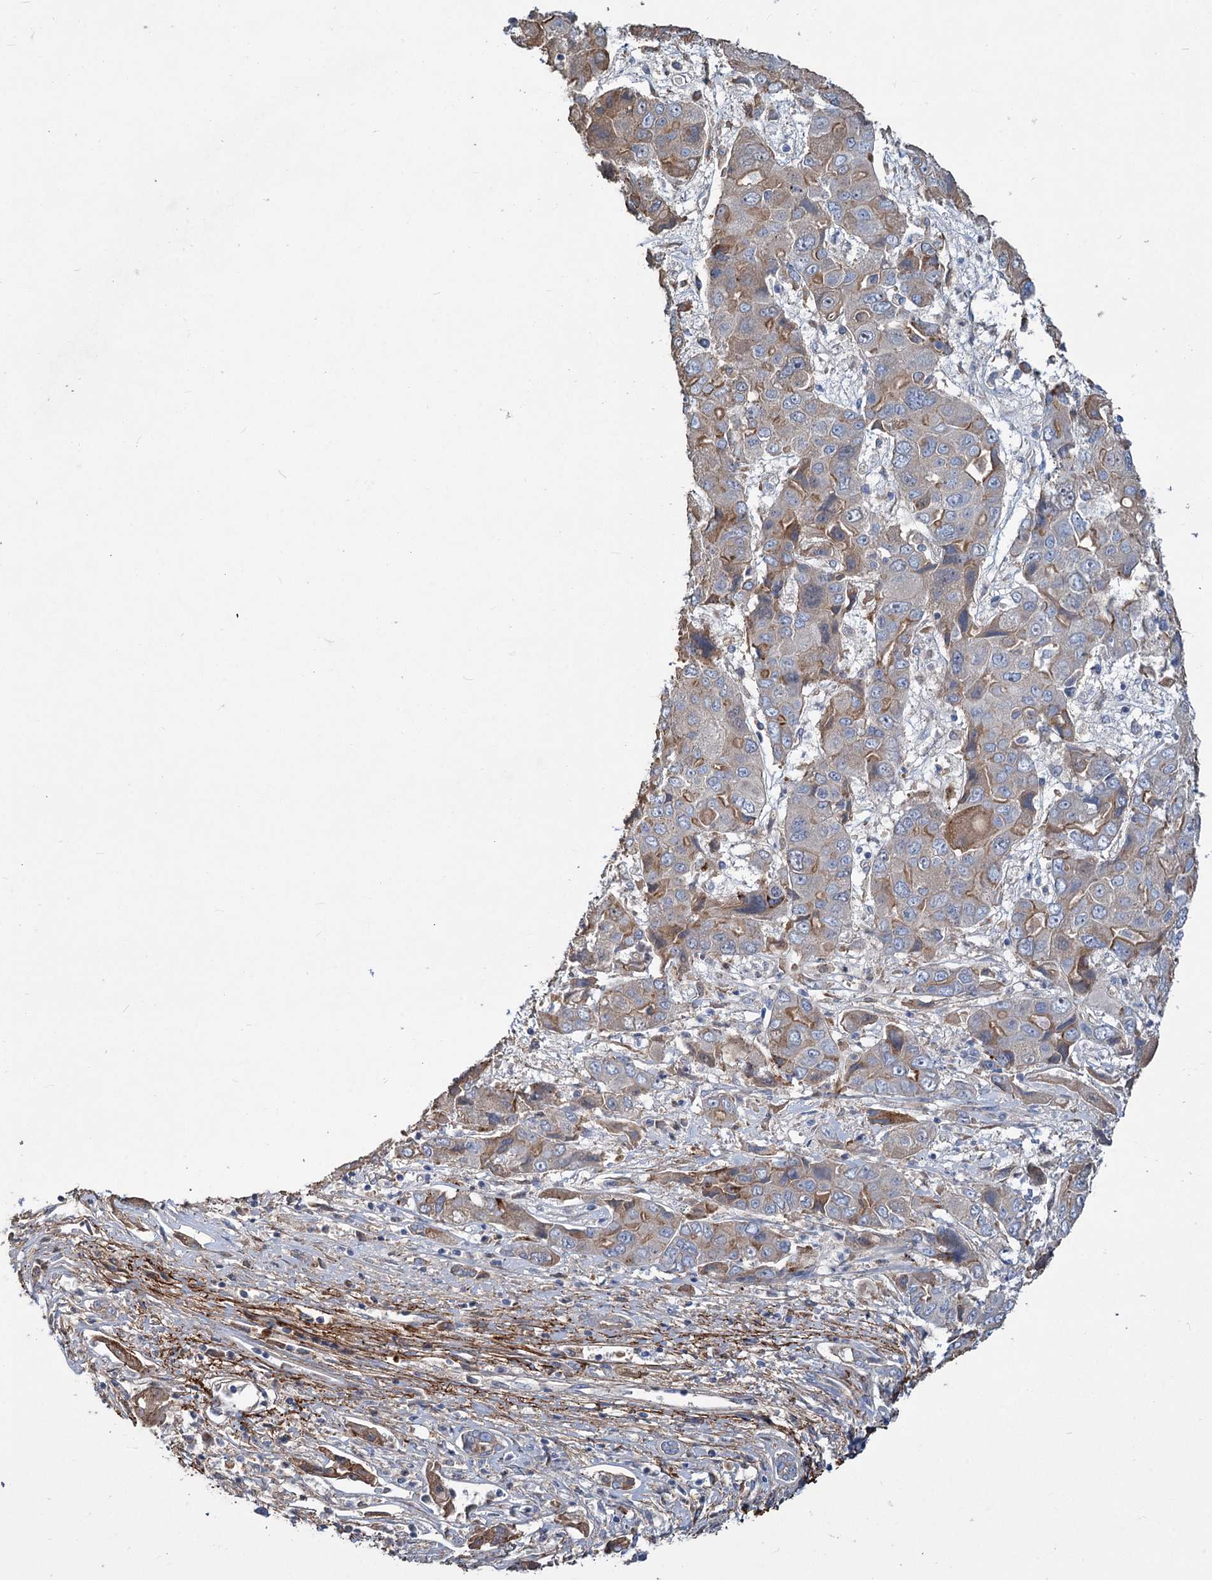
{"staining": {"intensity": "moderate", "quantity": "25%-75%", "location": "cytoplasmic/membranous"}, "tissue": "liver cancer", "cell_type": "Tumor cells", "image_type": "cancer", "snomed": [{"axis": "morphology", "description": "Cholangiocarcinoma"}, {"axis": "topography", "description": "Liver"}], "caption": "Liver cancer (cholangiocarcinoma) was stained to show a protein in brown. There is medium levels of moderate cytoplasmic/membranous staining in approximately 25%-75% of tumor cells.", "gene": "URAD", "patient": {"sex": "male", "age": 67}}